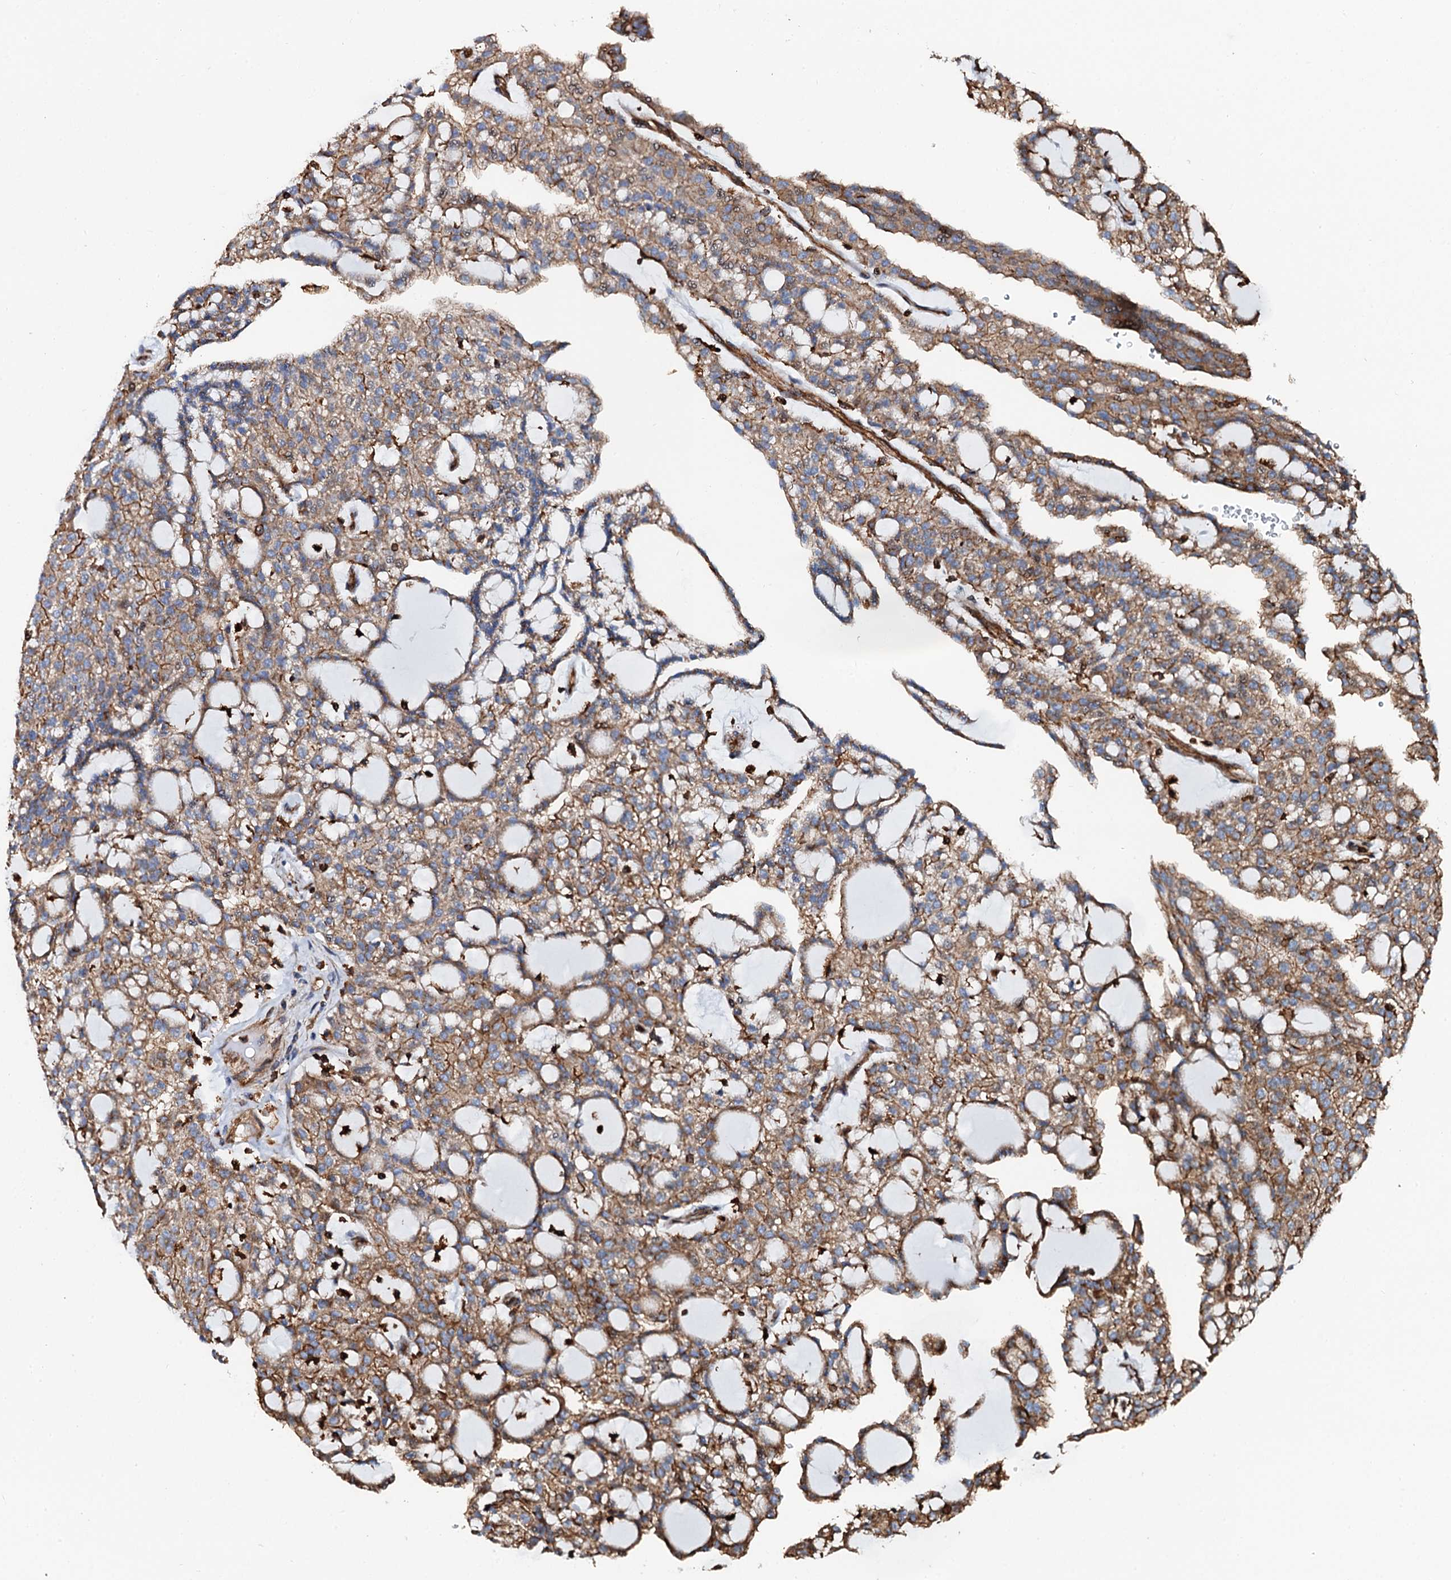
{"staining": {"intensity": "moderate", "quantity": ">75%", "location": "cytoplasmic/membranous"}, "tissue": "renal cancer", "cell_type": "Tumor cells", "image_type": "cancer", "snomed": [{"axis": "morphology", "description": "Adenocarcinoma, NOS"}, {"axis": "topography", "description": "Kidney"}], "caption": "Adenocarcinoma (renal) stained with DAB (3,3'-diaminobenzidine) IHC displays medium levels of moderate cytoplasmic/membranous staining in approximately >75% of tumor cells.", "gene": "INTS10", "patient": {"sex": "male", "age": 63}}